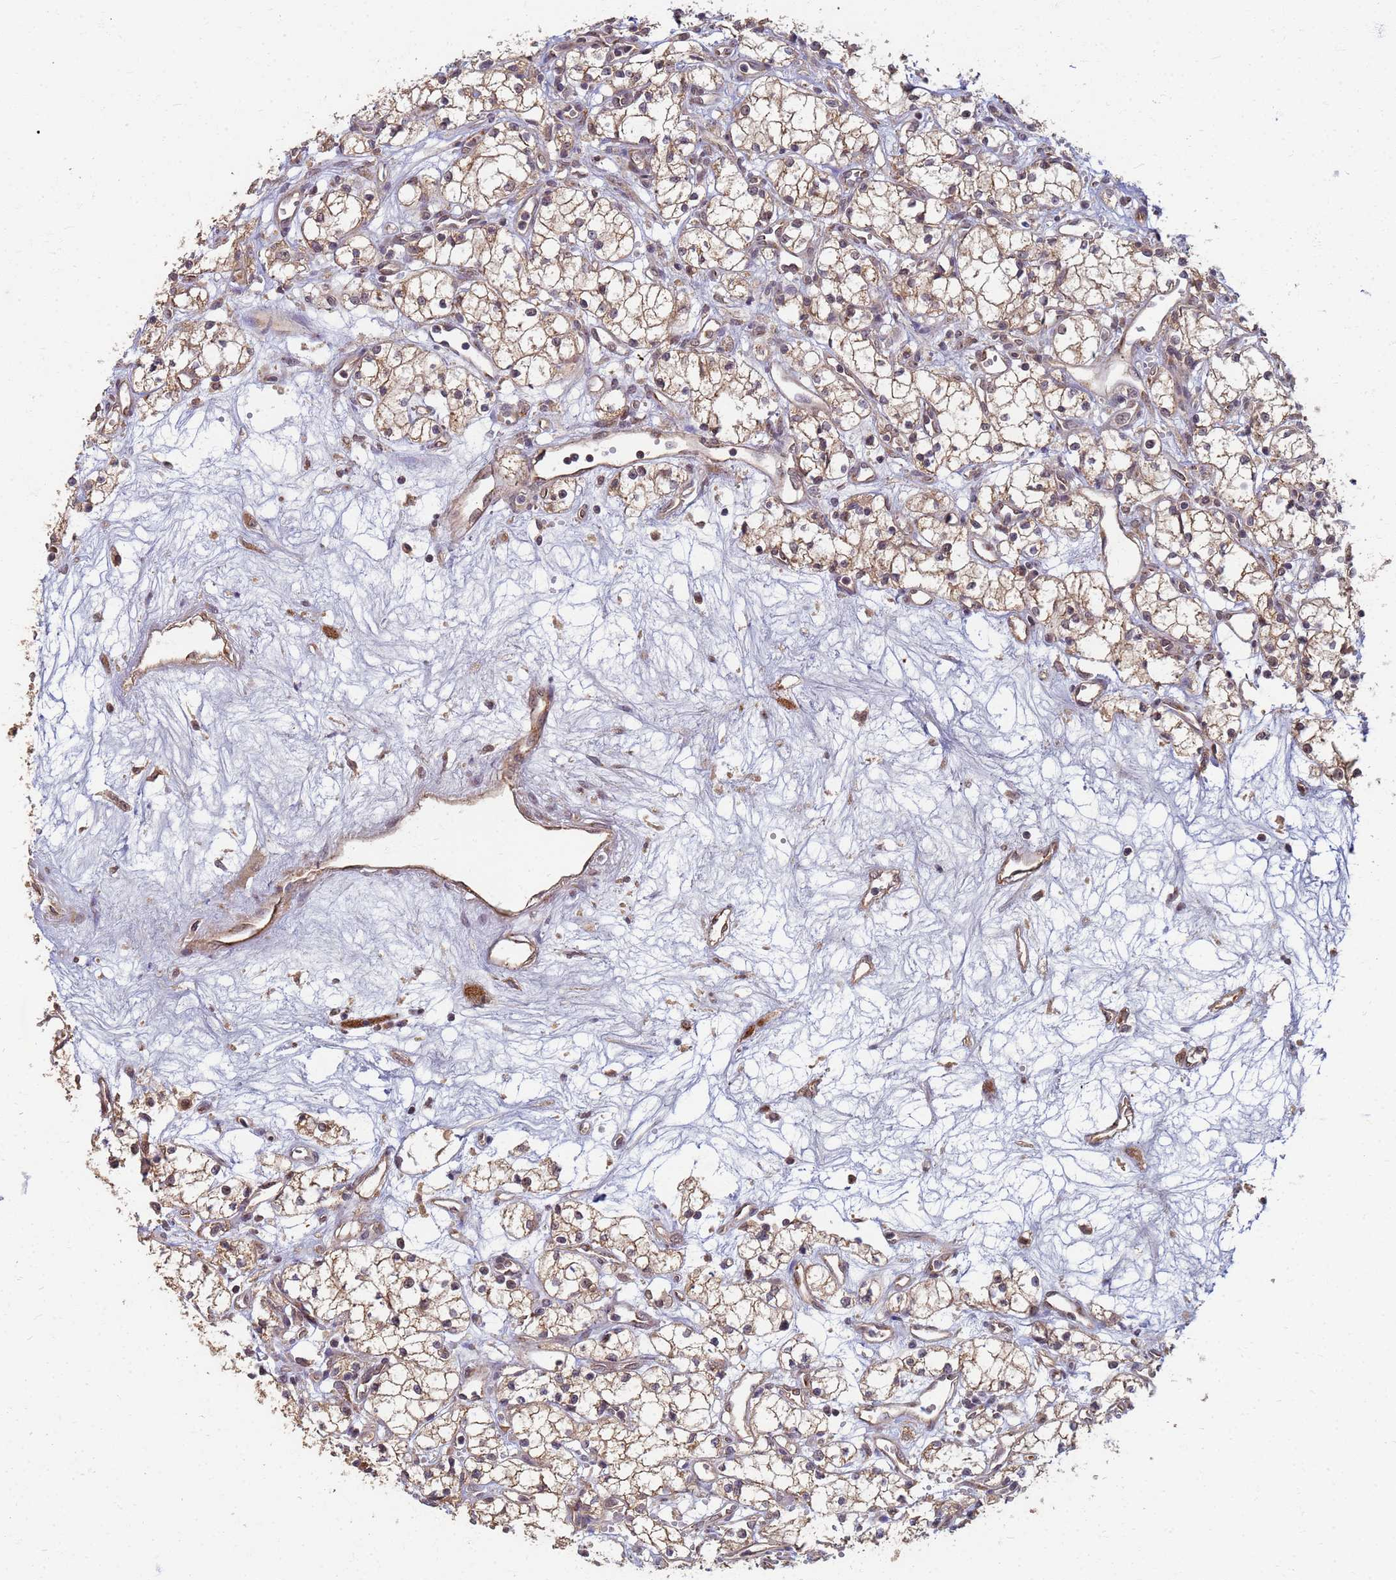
{"staining": {"intensity": "moderate", "quantity": ">75%", "location": "cytoplasmic/membranous"}, "tissue": "renal cancer", "cell_type": "Tumor cells", "image_type": "cancer", "snomed": [{"axis": "morphology", "description": "Adenocarcinoma, NOS"}, {"axis": "topography", "description": "Kidney"}], "caption": "Immunohistochemistry photomicrograph of adenocarcinoma (renal) stained for a protein (brown), which demonstrates medium levels of moderate cytoplasmic/membranous positivity in about >75% of tumor cells.", "gene": "ITGB4", "patient": {"sex": "male", "age": 59}}